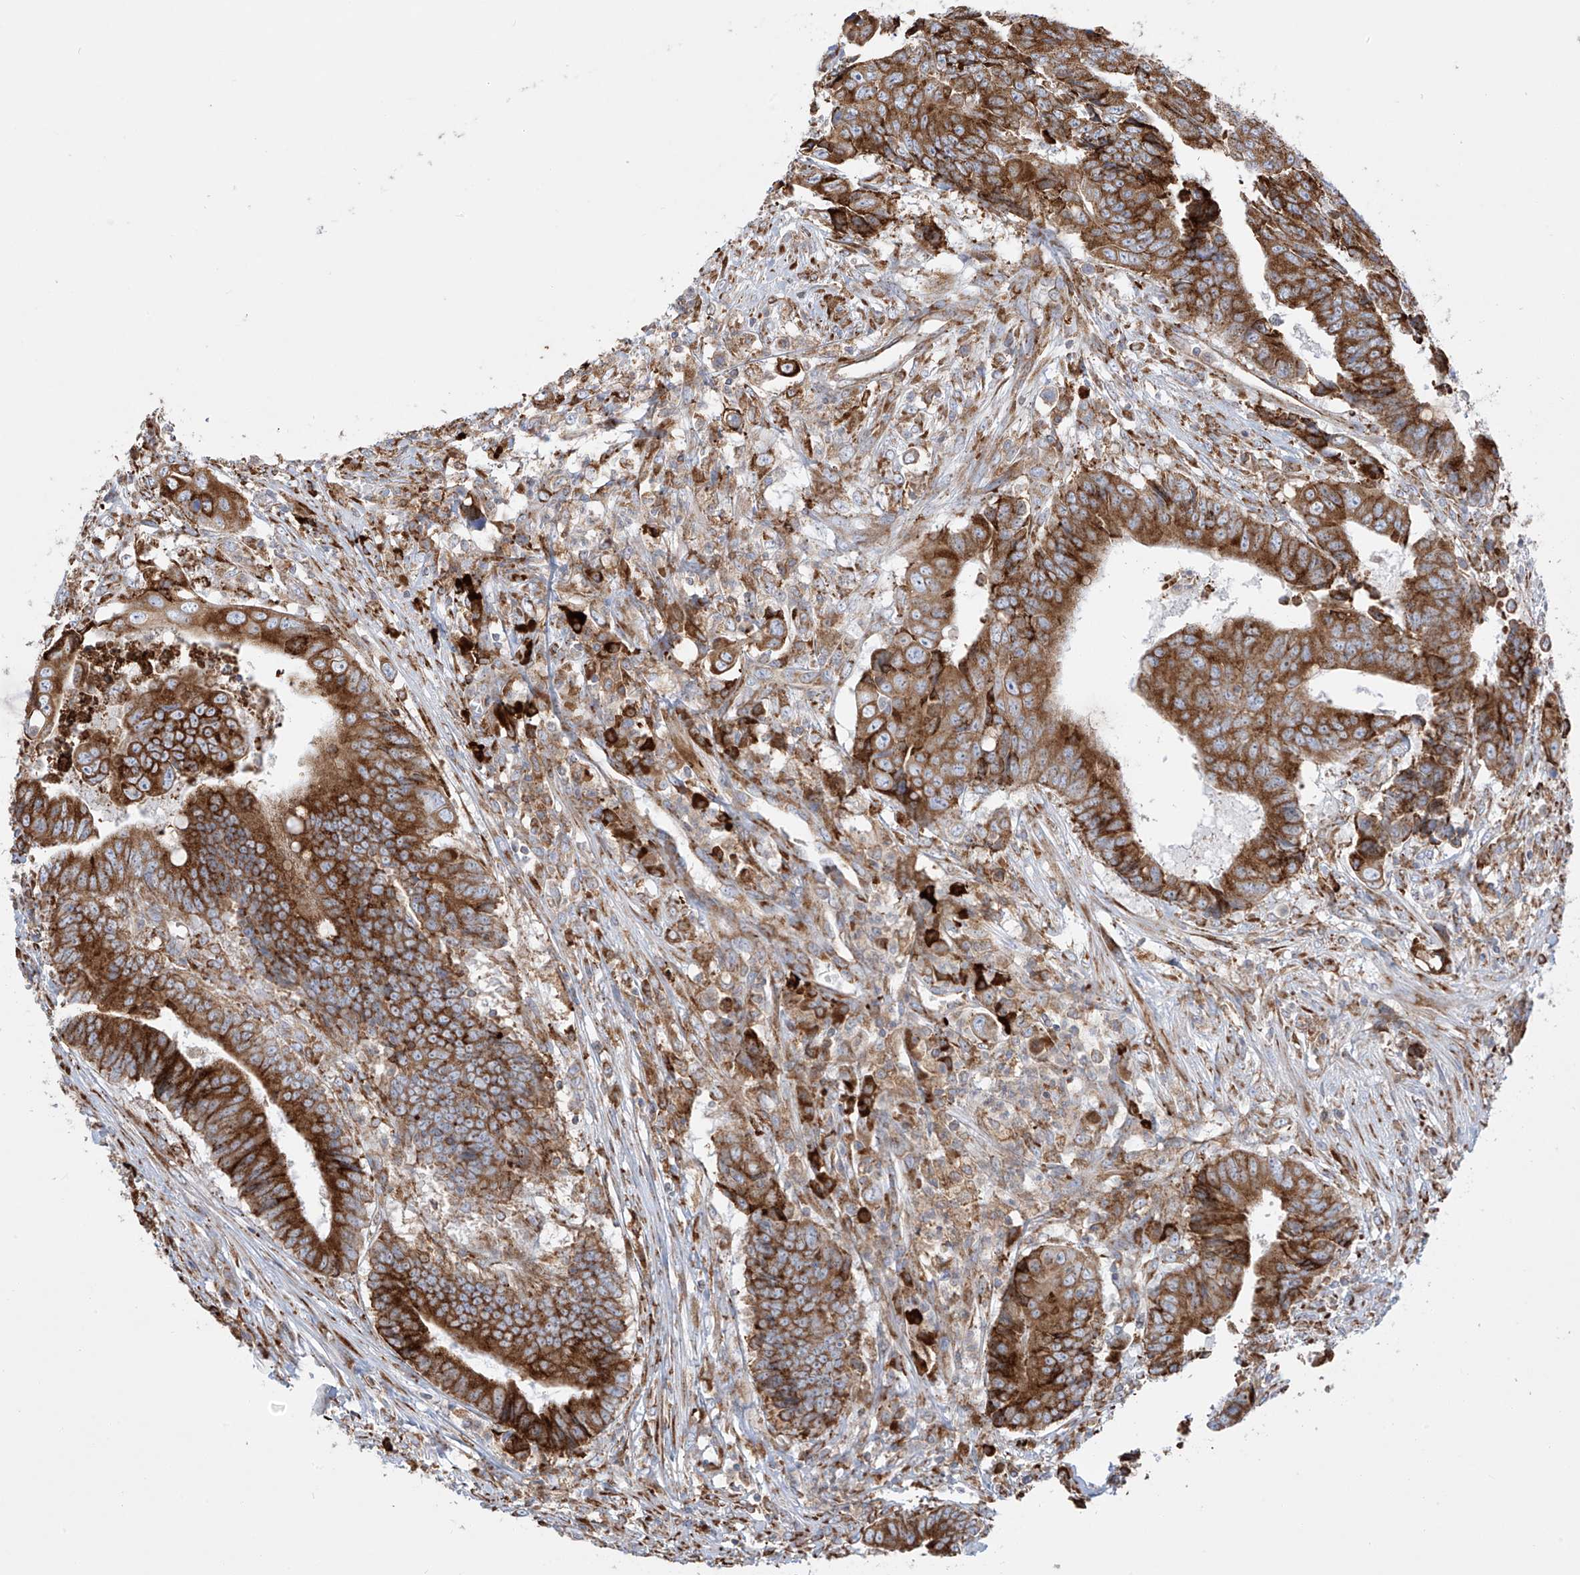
{"staining": {"intensity": "strong", "quantity": ">75%", "location": "cytoplasmic/membranous"}, "tissue": "colorectal cancer", "cell_type": "Tumor cells", "image_type": "cancer", "snomed": [{"axis": "morphology", "description": "Adenocarcinoma, NOS"}, {"axis": "topography", "description": "Rectum"}], "caption": "Protein expression analysis of human adenocarcinoma (colorectal) reveals strong cytoplasmic/membranous positivity in about >75% of tumor cells.", "gene": "MX1", "patient": {"sex": "male", "age": 84}}